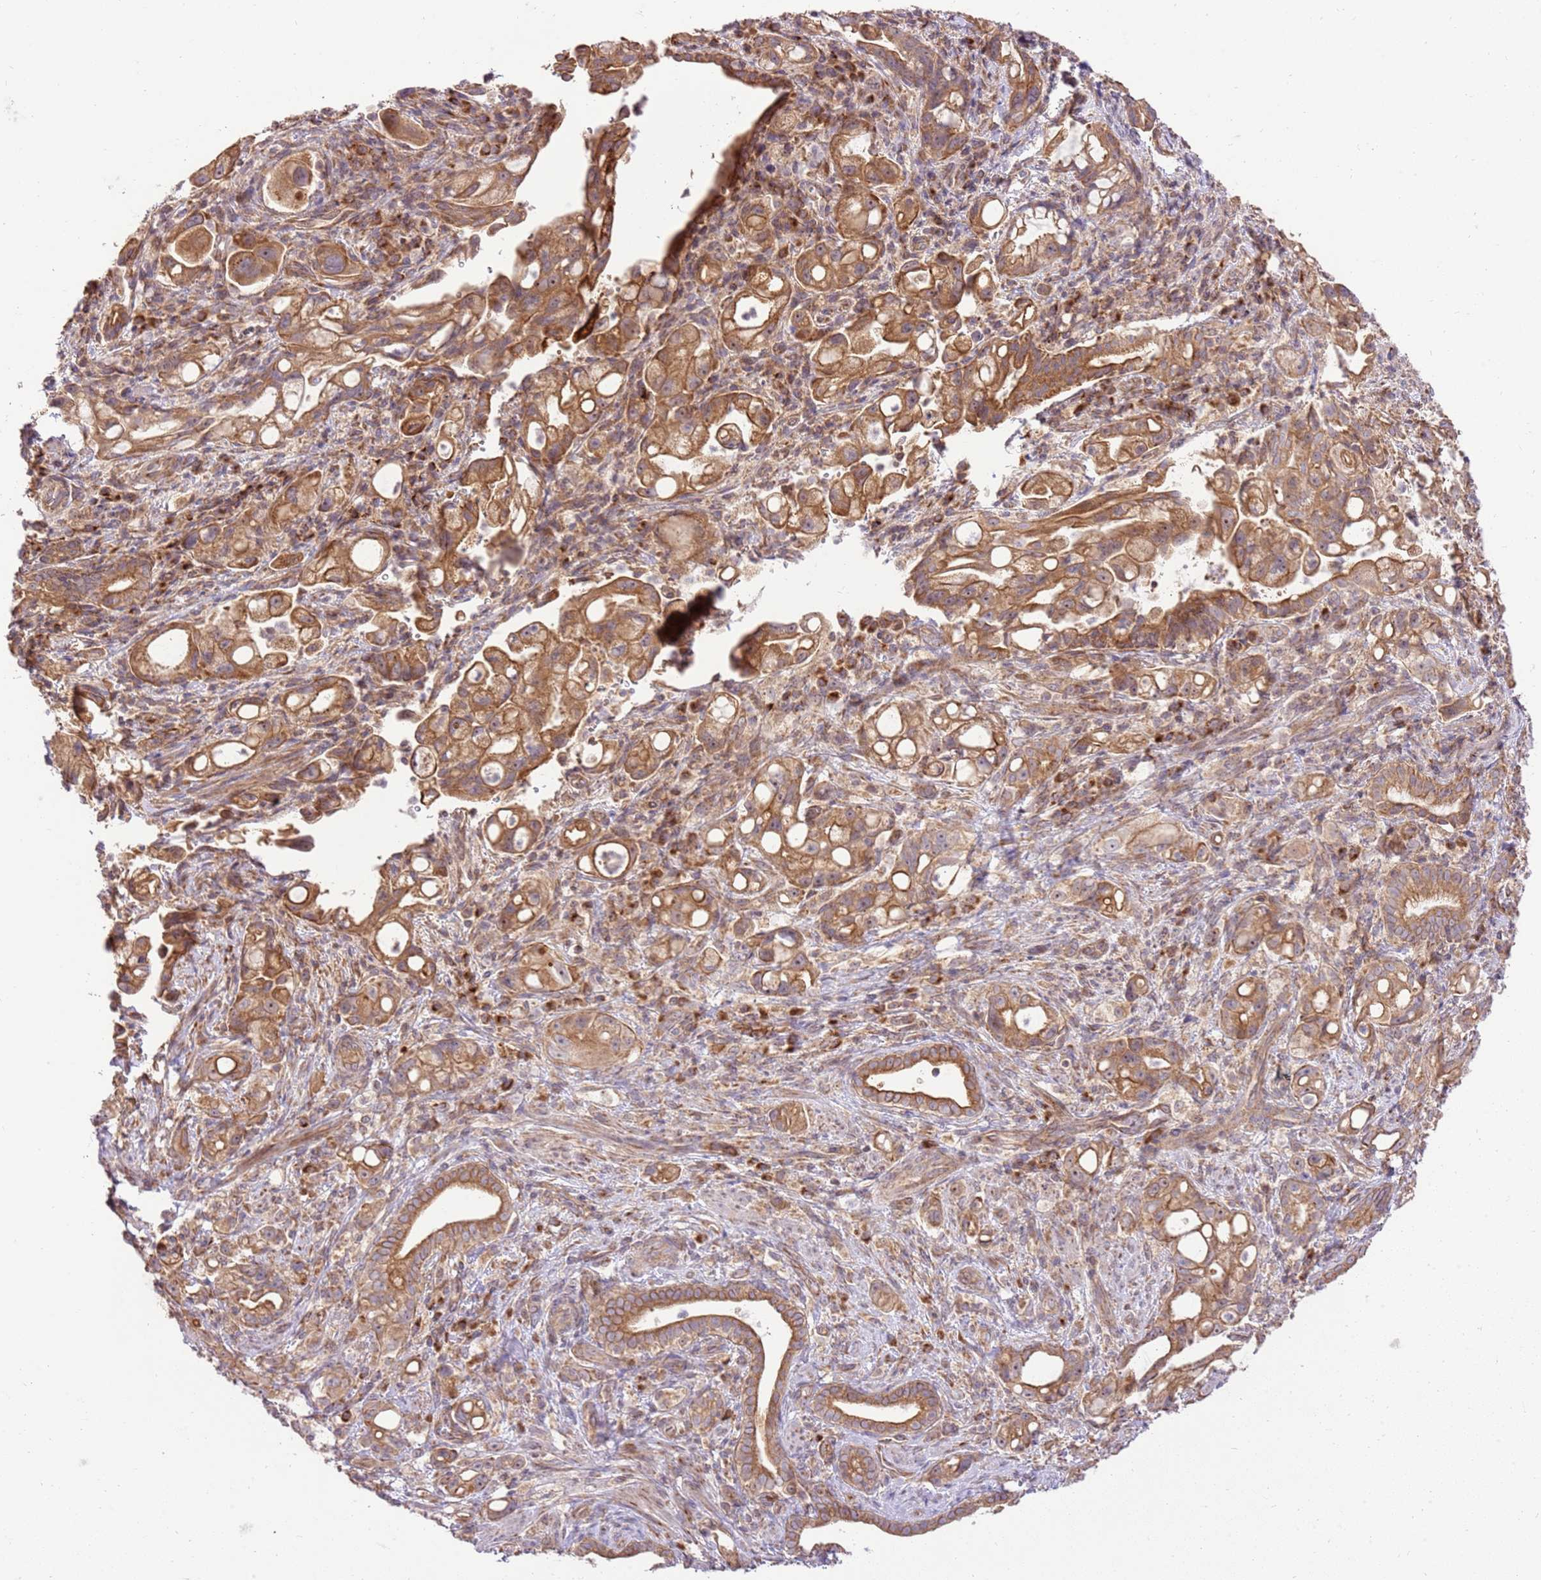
{"staining": {"intensity": "strong", "quantity": ">75%", "location": "cytoplasmic/membranous"}, "tissue": "pancreatic cancer", "cell_type": "Tumor cells", "image_type": "cancer", "snomed": [{"axis": "morphology", "description": "Adenocarcinoma, NOS"}, {"axis": "topography", "description": "Pancreas"}], "caption": "Human pancreatic cancer stained with a brown dye reveals strong cytoplasmic/membranous positive expression in about >75% of tumor cells.", "gene": "SPATA2L", "patient": {"sex": "male", "age": 68}}